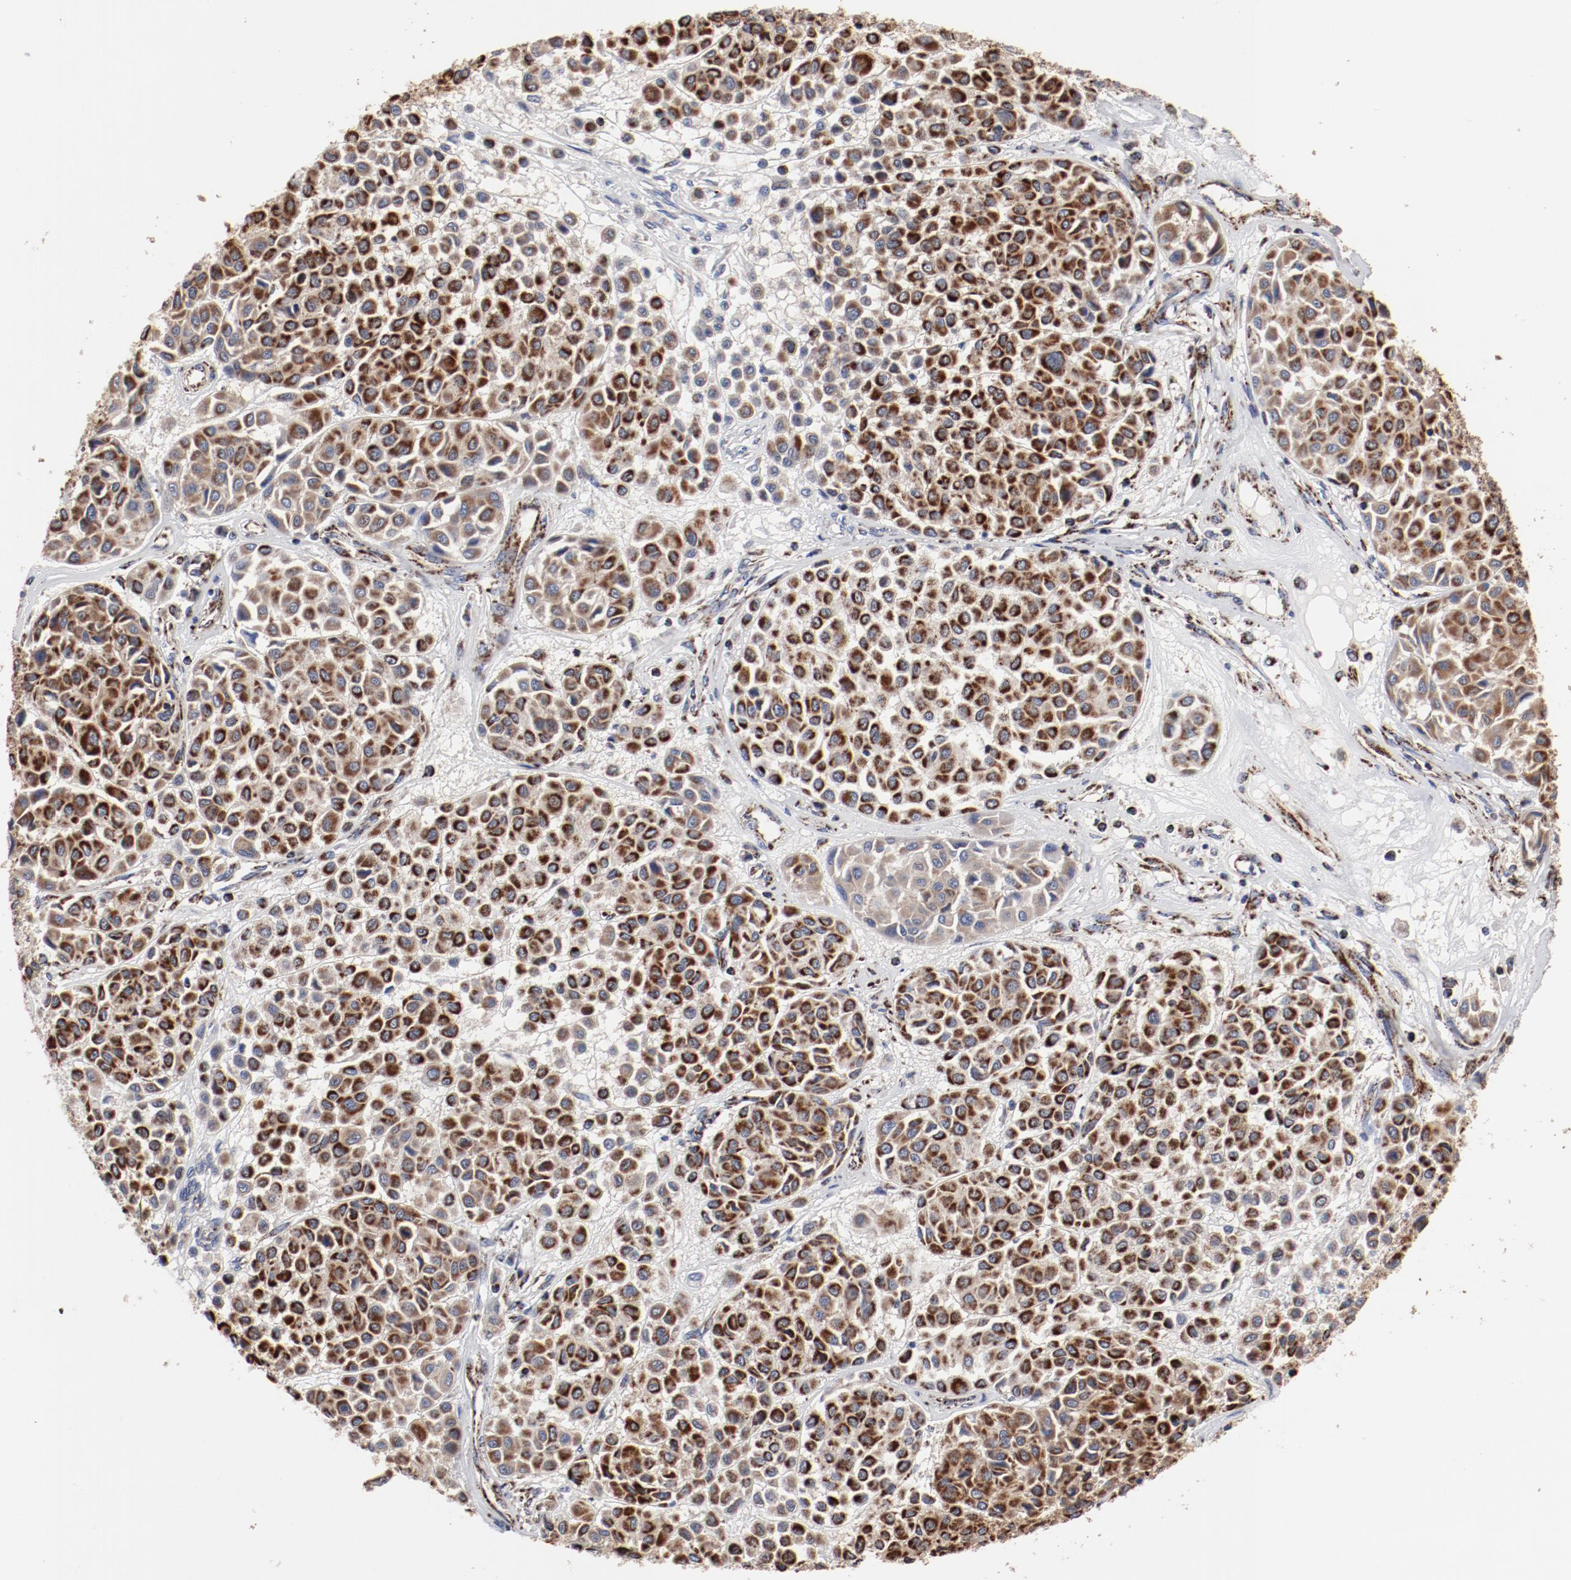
{"staining": {"intensity": "strong", "quantity": "<25%", "location": "cytoplasmic/membranous"}, "tissue": "melanoma", "cell_type": "Tumor cells", "image_type": "cancer", "snomed": [{"axis": "morphology", "description": "Malignant melanoma, Metastatic site"}, {"axis": "topography", "description": "Soft tissue"}], "caption": "Protein expression analysis of malignant melanoma (metastatic site) reveals strong cytoplasmic/membranous expression in about <25% of tumor cells.", "gene": "NDUFV2", "patient": {"sex": "male", "age": 41}}